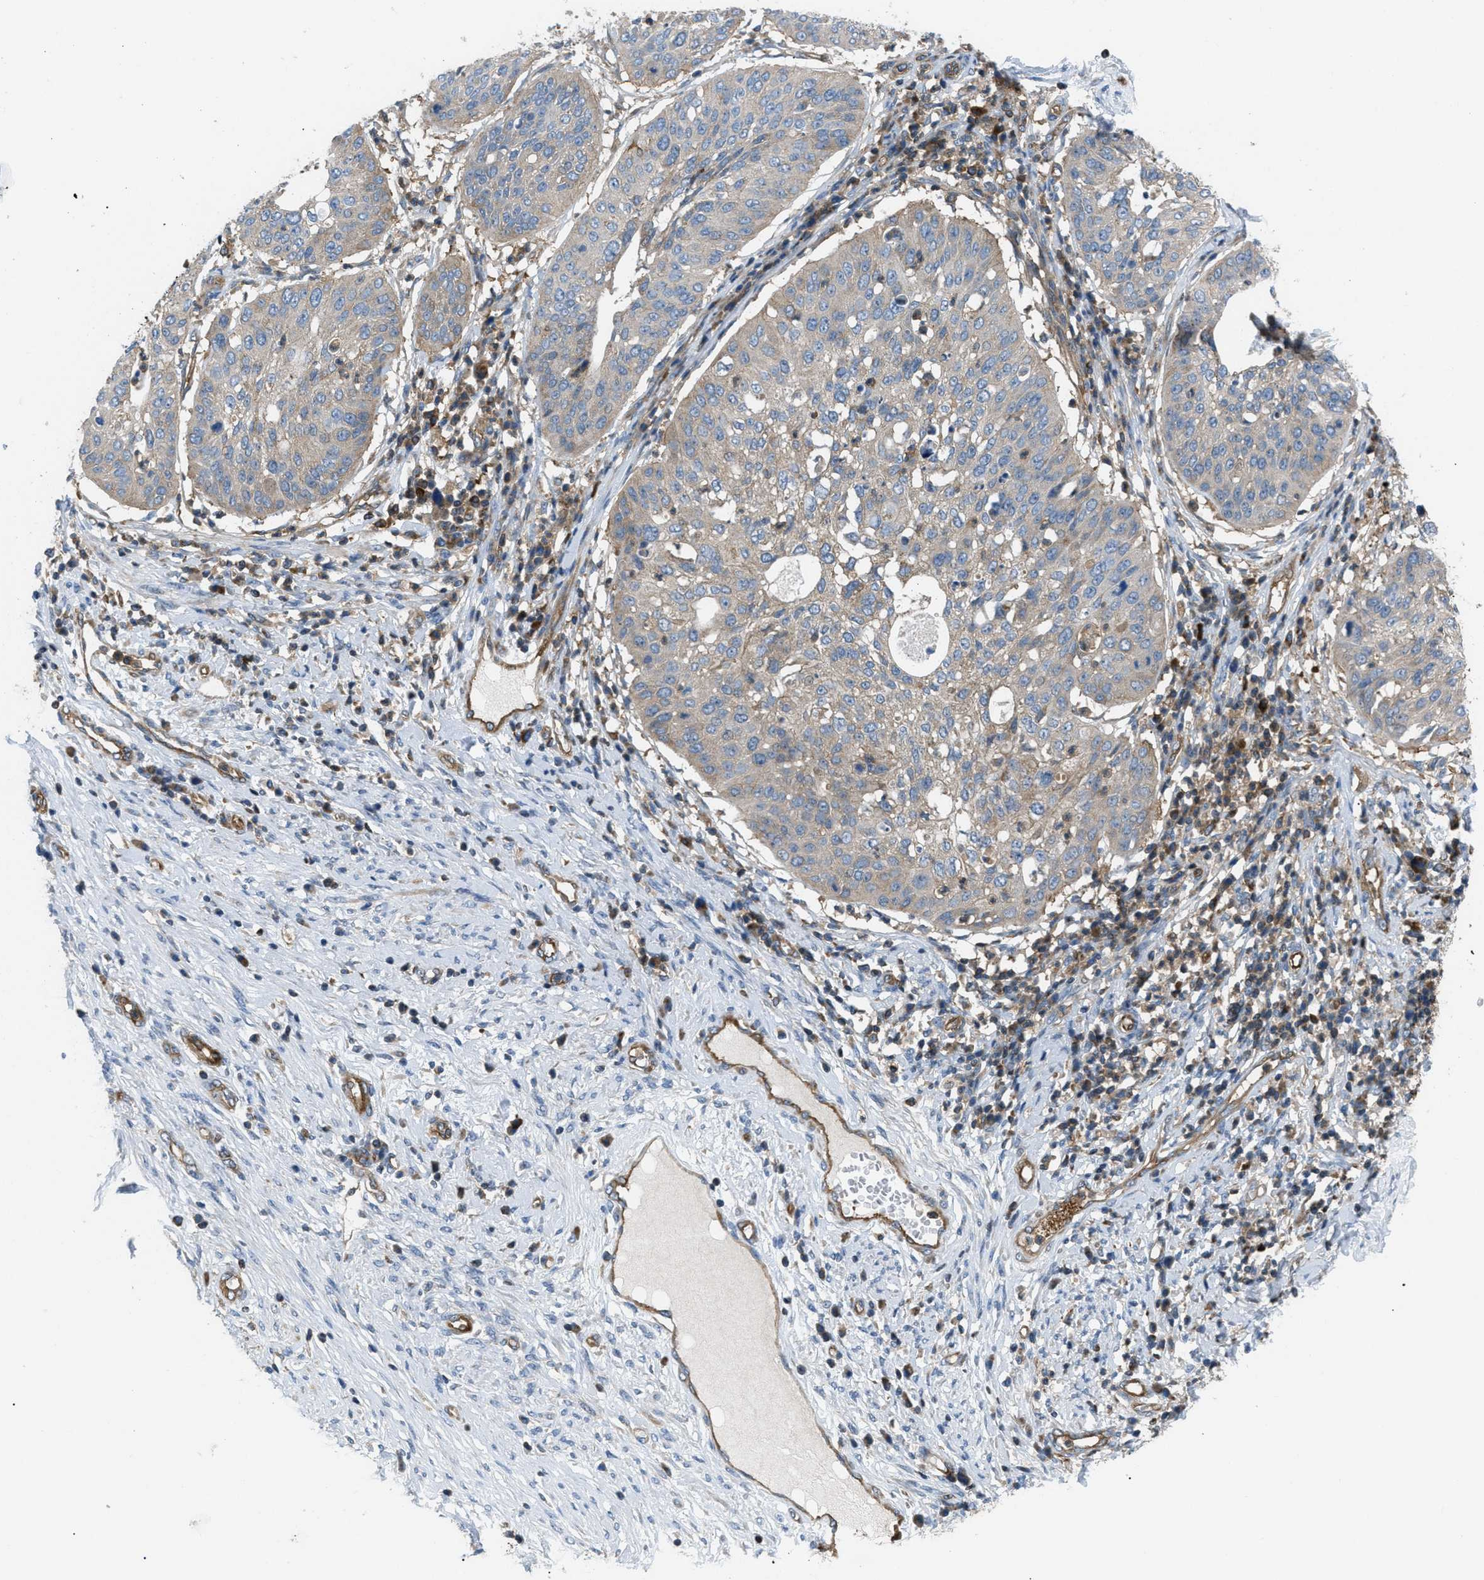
{"staining": {"intensity": "weak", "quantity": "<25%", "location": "cytoplasmic/membranous"}, "tissue": "cervical cancer", "cell_type": "Tumor cells", "image_type": "cancer", "snomed": [{"axis": "morphology", "description": "Normal tissue, NOS"}, {"axis": "morphology", "description": "Squamous cell carcinoma, NOS"}, {"axis": "topography", "description": "Cervix"}], "caption": "Human cervical squamous cell carcinoma stained for a protein using IHC exhibits no staining in tumor cells.", "gene": "ATP2A3", "patient": {"sex": "female", "age": 39}}